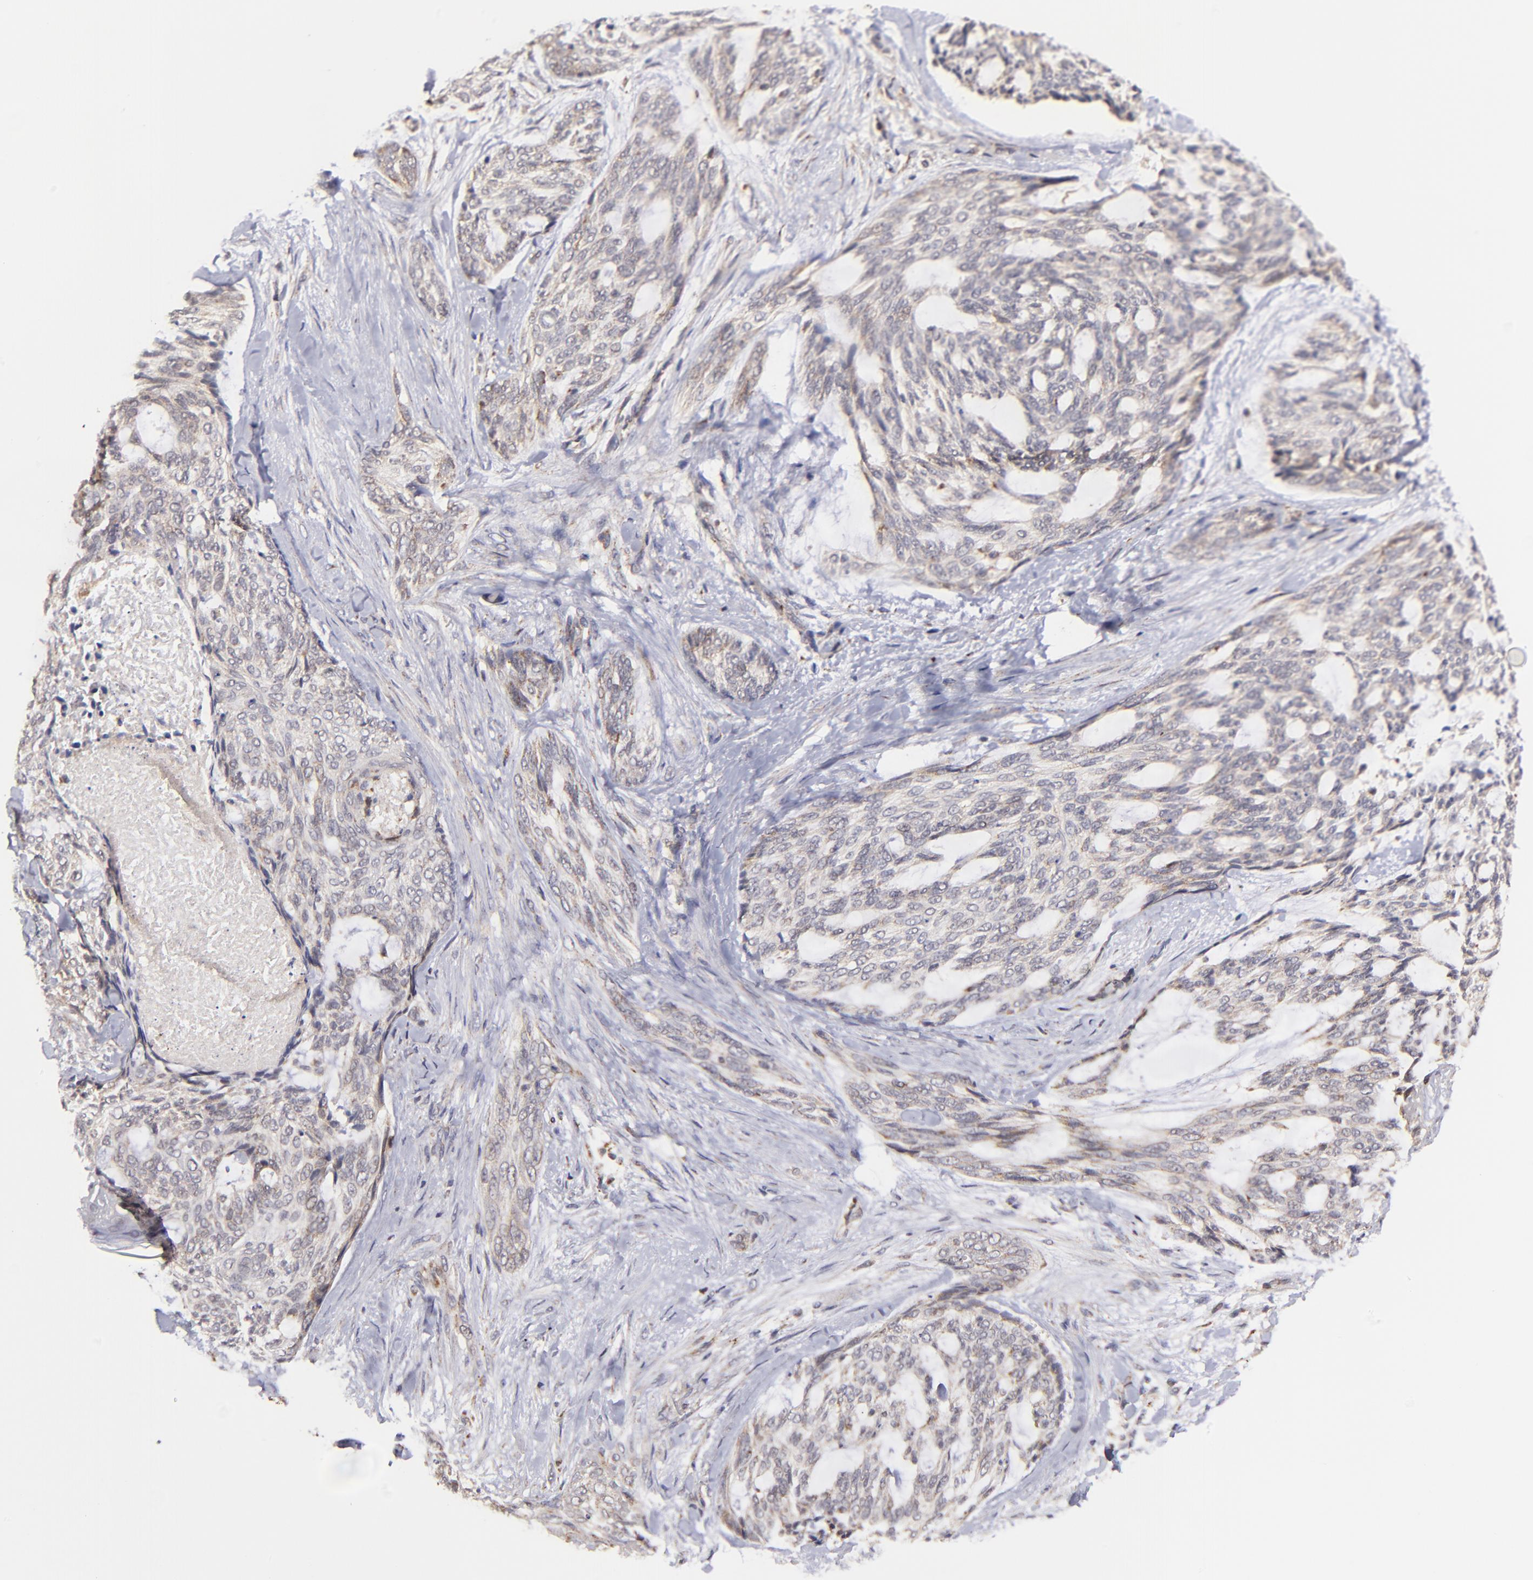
{"staining": {"intensity": "weak", "quantity": "25%-75%", "location": "cytoplasmic/membranous"}, "tissue": "skin cancer", "cell_type": "Tumor cells", "image_type": "cancer", "snomed": [{"axis": "morphology", "description": "Normal tissue, NOS"}, {"axis": "morphology", "description": "Basal cell carcinoma"}, {"axis": "topography", "description": "Skin"}], "caption": "A histopathology image of skin cancer (basal cell carcinoma) stained for a protein shows weak cytoplasmic/membranous brown staining in tumor cells.", "gene": "MAP2K7", "patient": {"sex": "female", "age": 71}}